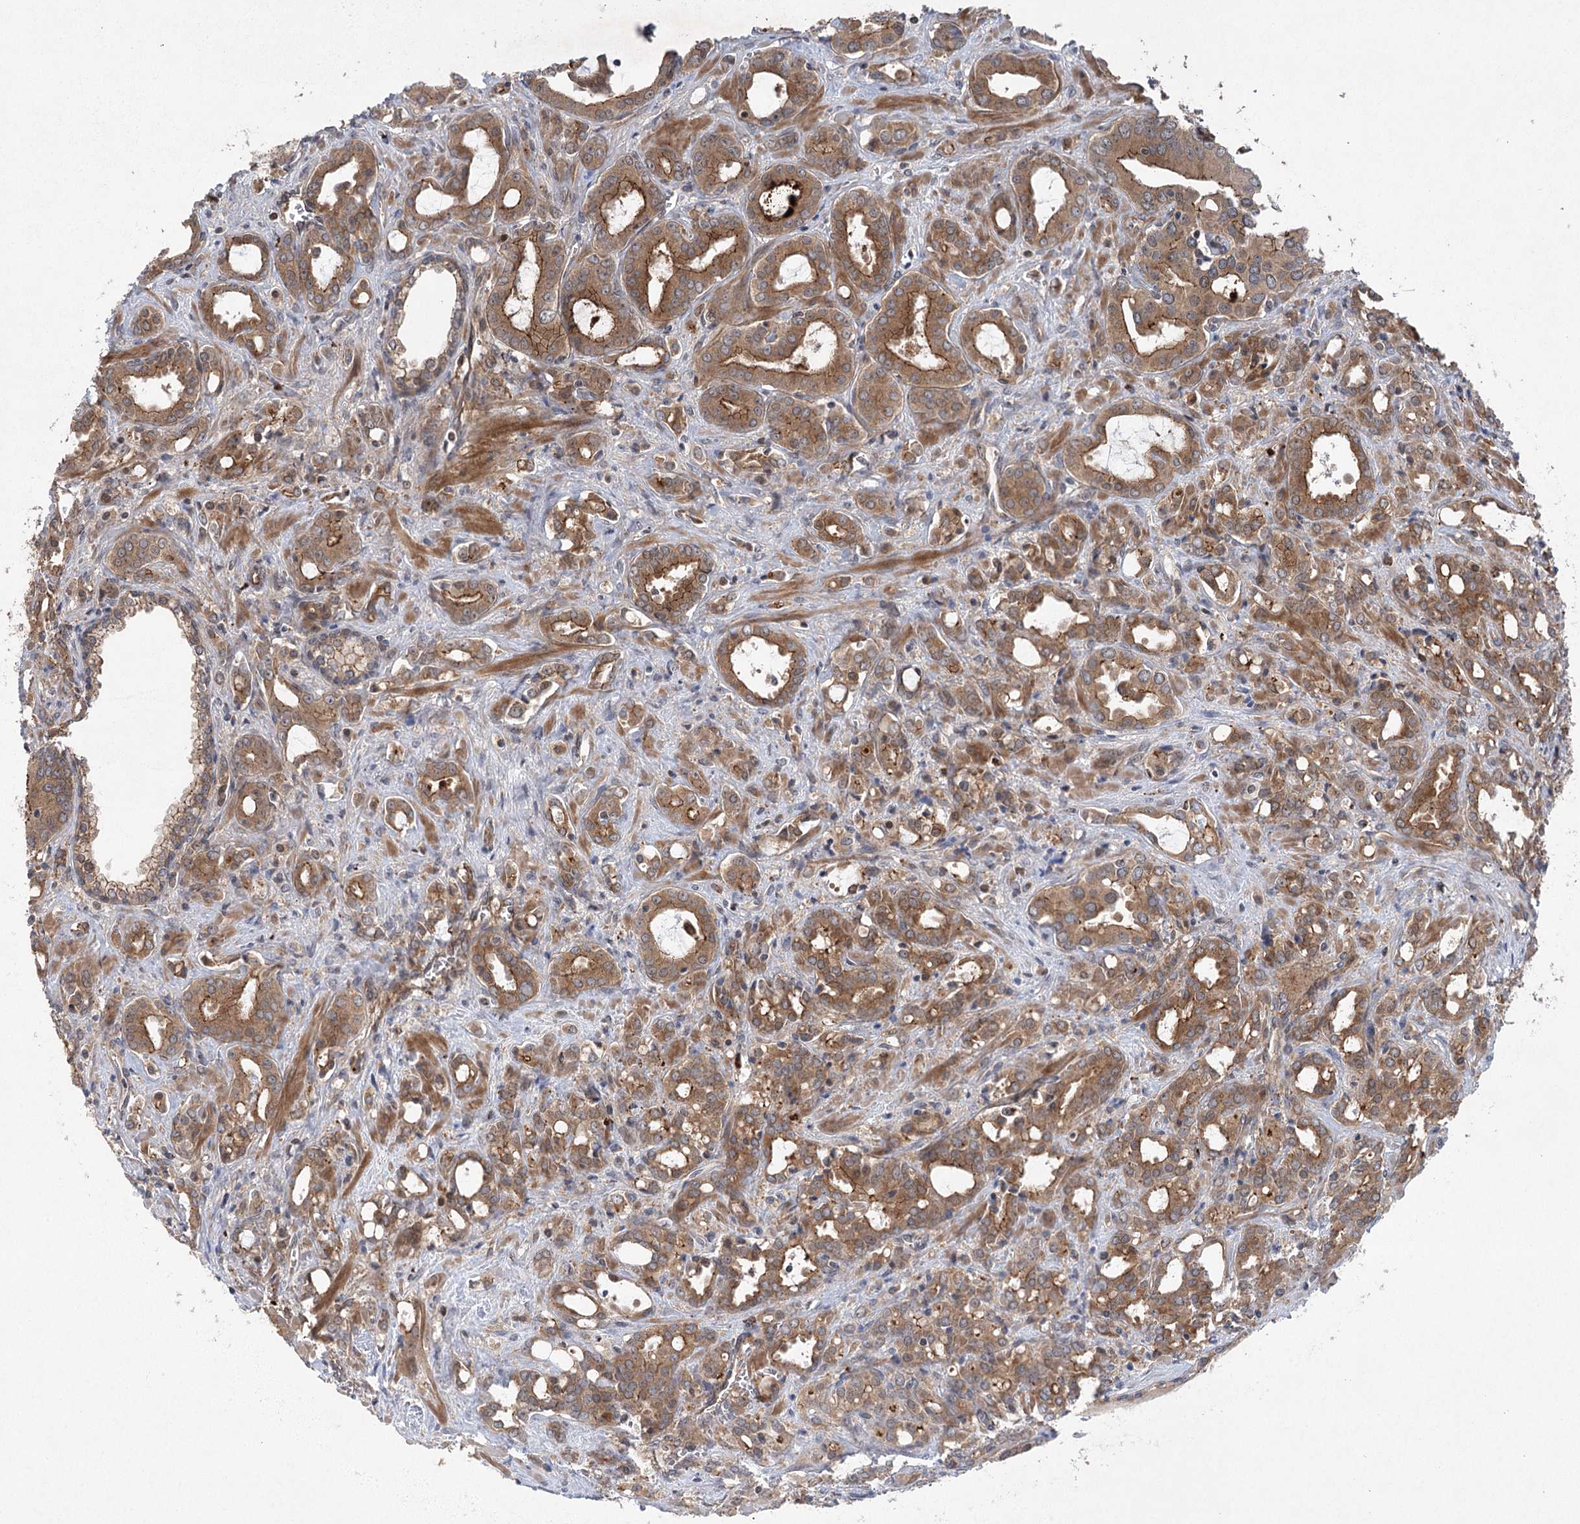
{"staining": {"intensity": "moderate", "quantity": ">75%", "location": "cytoplasmic/membranous"}, "tissue": "prostate cancer", "cell_type": "Tumor cells", "image_type": "cancer", "snomed": [{"axis": "morphology", "description": "Adenocarcinoma, High grade"}, {"axis": "topography", "description": "Prostate"}], "caption": "An image of human prostate cancer stained for a protein demonstrates moderate cytoplasmic/membranous brown staining in tumor cells.", "gene": "METTL24", "patient": {"sex": "male", "age": 72}}